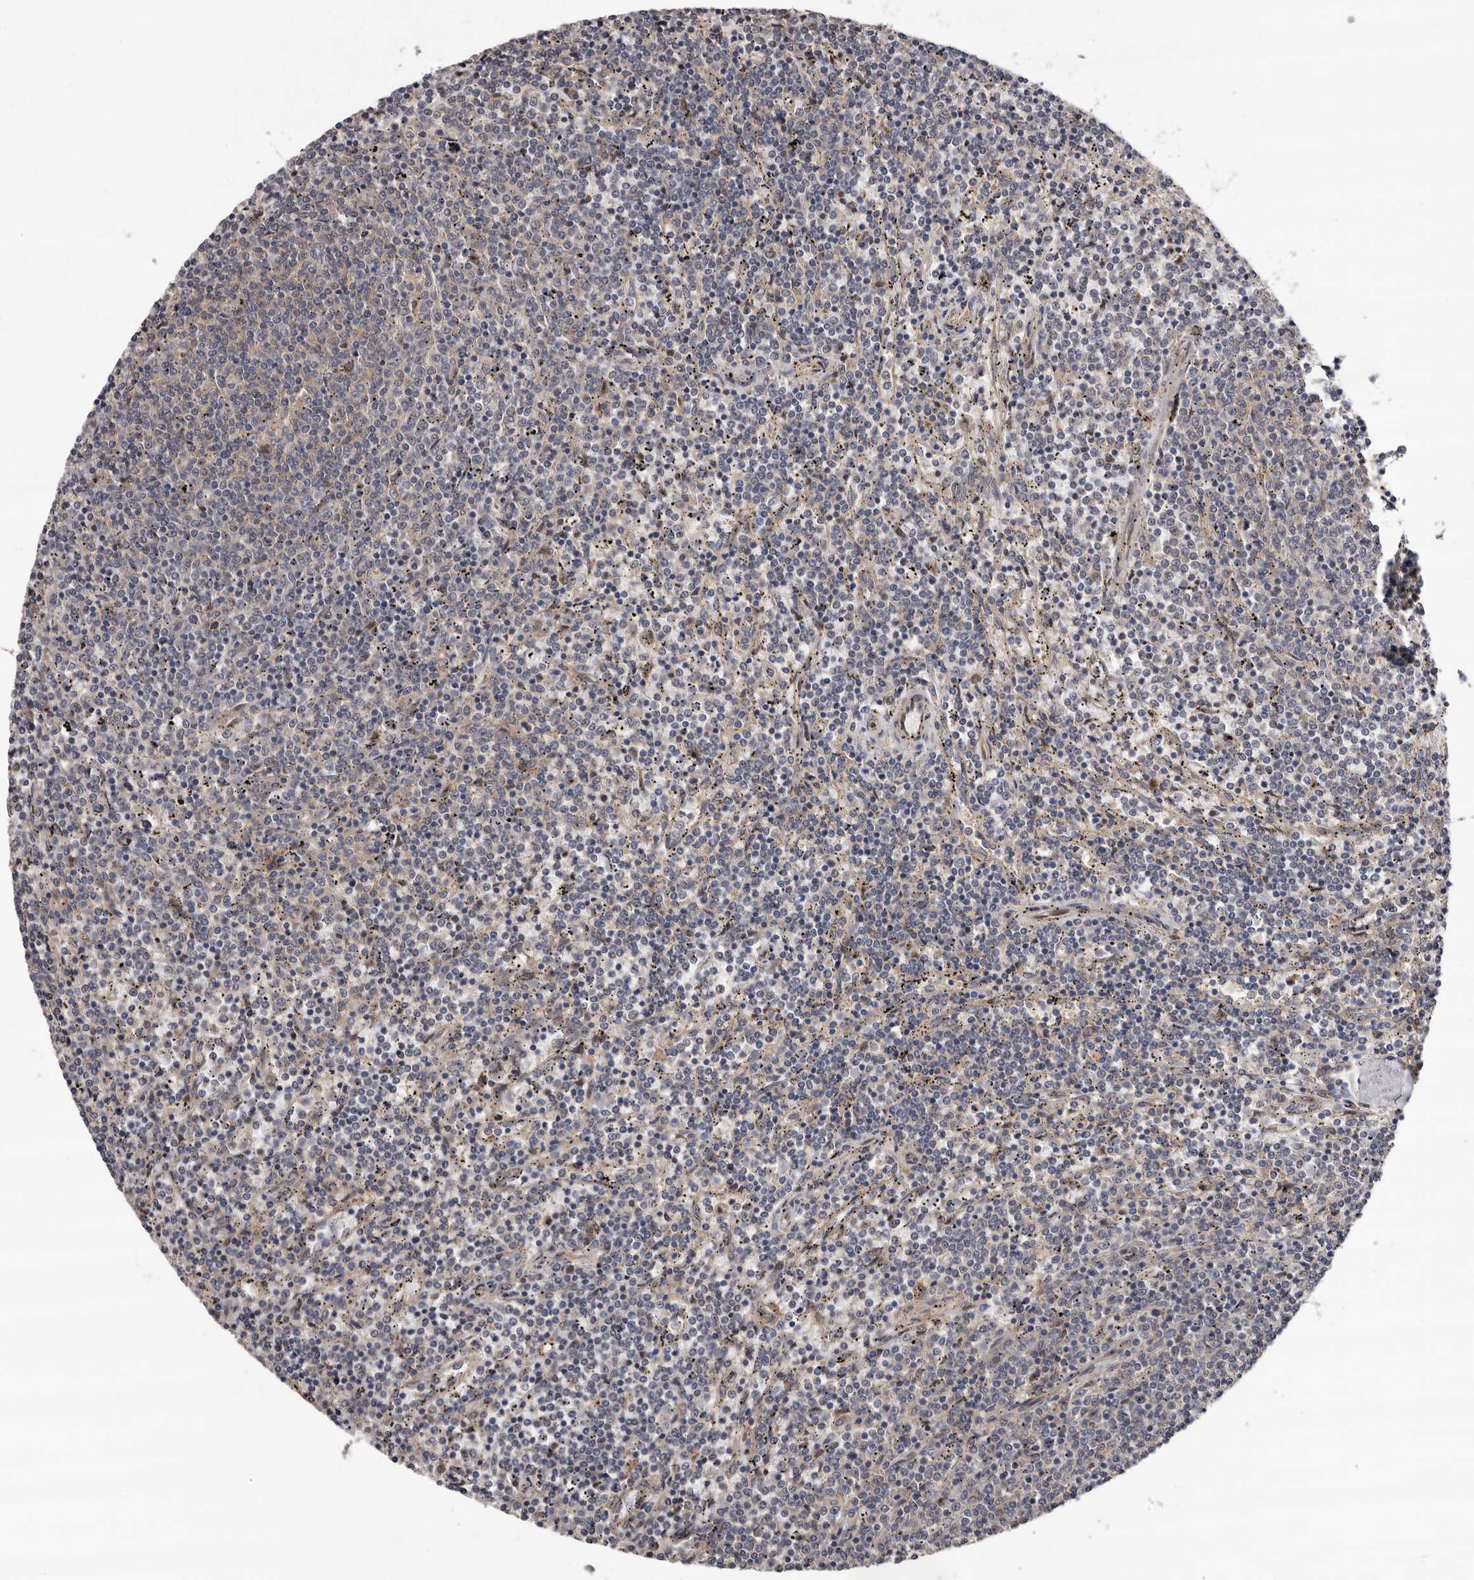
{"staining": {"intensity": "negative", "quantity": "none", "location": "none"}, "tissue": "lymphoma", "cell_type": "Tumor cells", "image_type": "cancer", "snomed": [{"axis": "morphology", "description": "Malignant lymphoma, non-Hodgkin's type, Low grade"}, {"axis": "topography", "description": "Spleen"}], "caption": "IHC micrograph of neoplastic tissue: human low-grade malignant lymphoma, non-Hodgkin's type stained with DAB demonstrates no significant protein staining in tumor cells.", "gene": "PRKD1", "patient": {"sex": "female", "age": 50}}